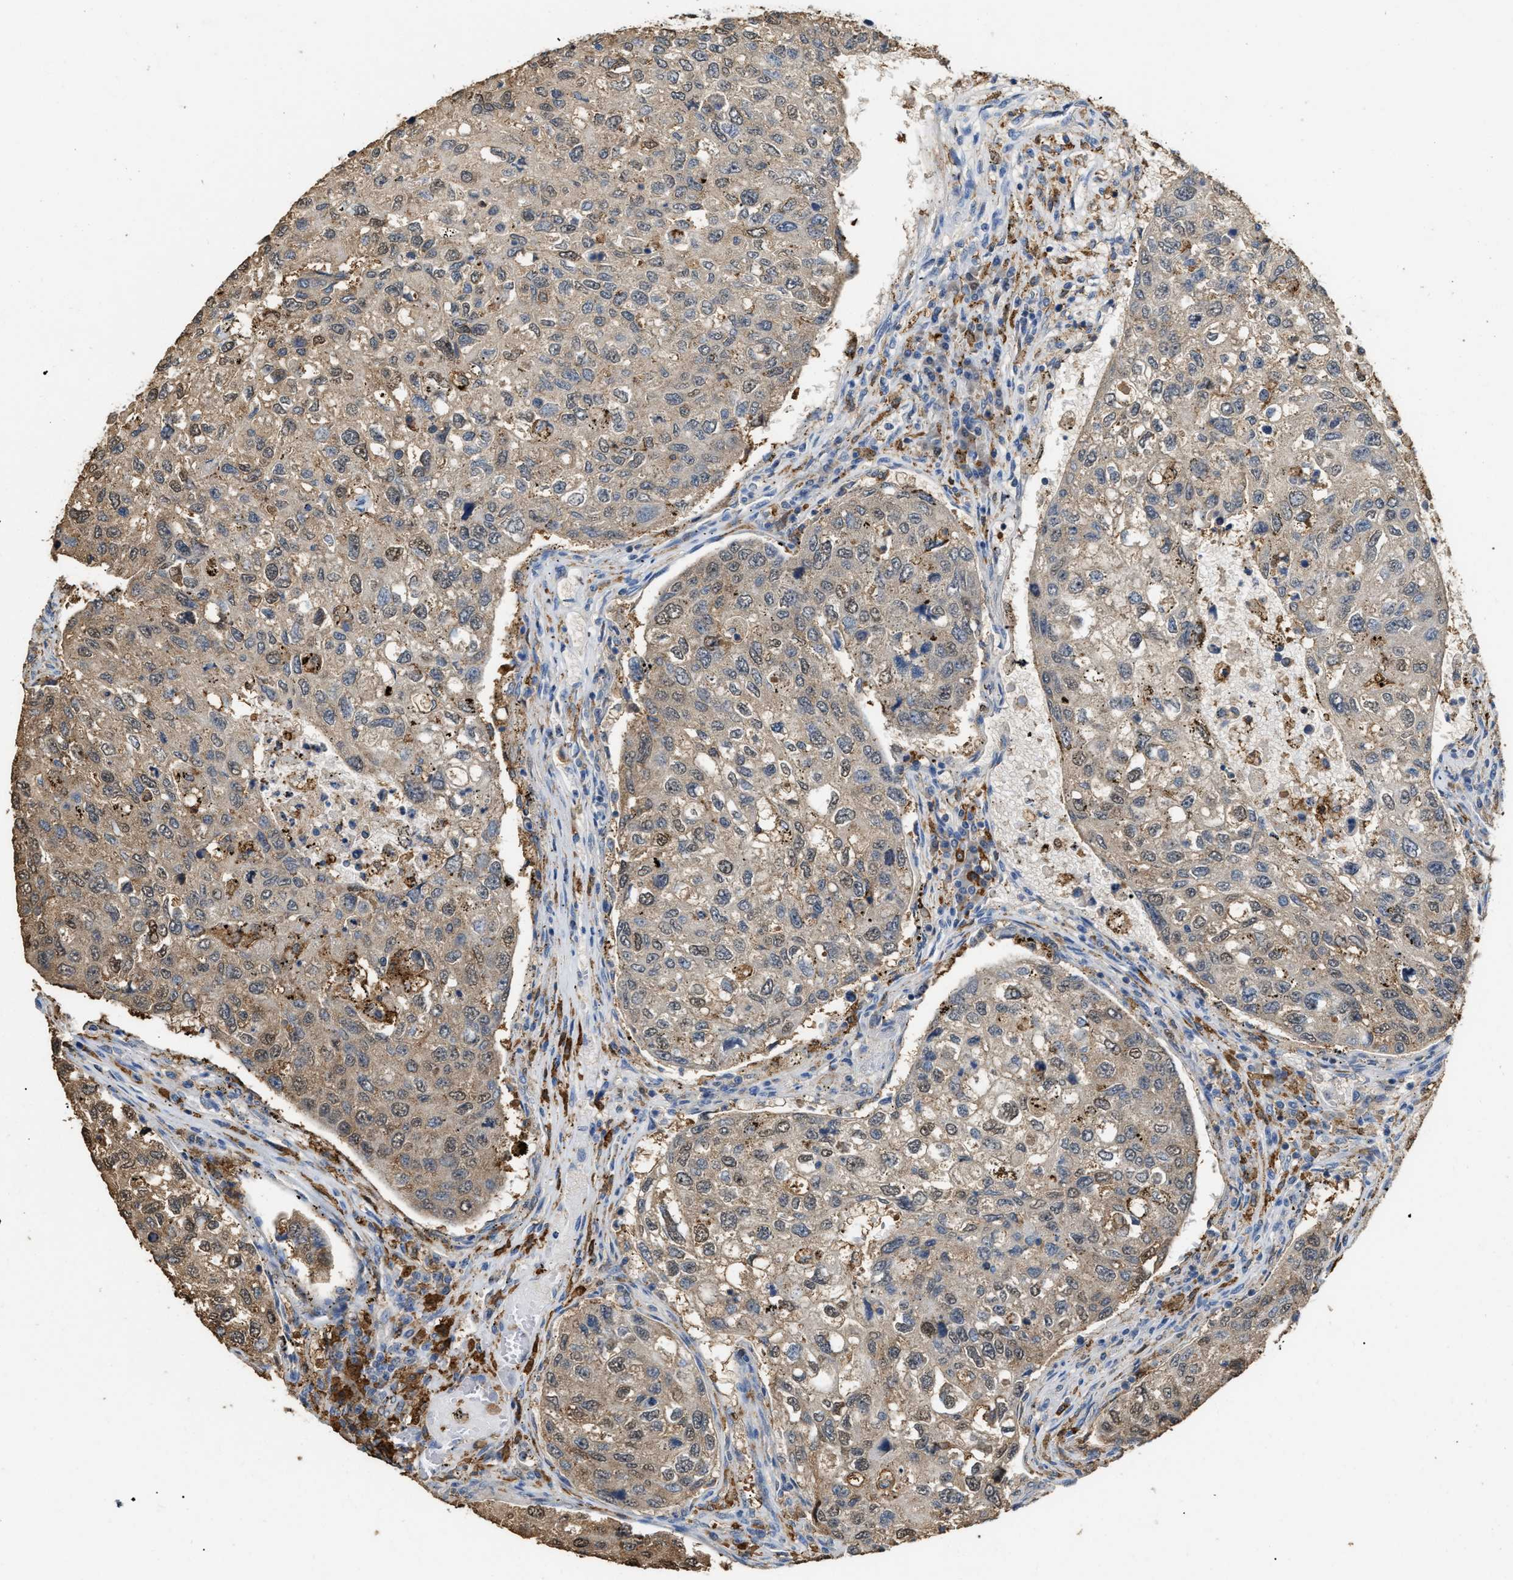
{"staining": {"intensity": "moderate", "quantity": ">75%", "location": "cytoplasmic/membranous"}, "tissue": "urothelial cancer", "cell_type": "Tumor cells", "image_type": "cancer", "snomed": [{"axis": "morphology", "description": "Urothelial carcinoma, High grade"}, {"axis": "topography", "description": "Lymph node"}, {"axis": "topography", "description": "Urinary bladder"}], "caption": "Approximately >75% of tumor cells in urothelial carcinoma (high-grade) display moderate cytoplasmic/membranous protein positivity as visualized by brown immunohistochemical staining.", "gene": "GCN1", "patient": {"sex": "male", "age": 51}}